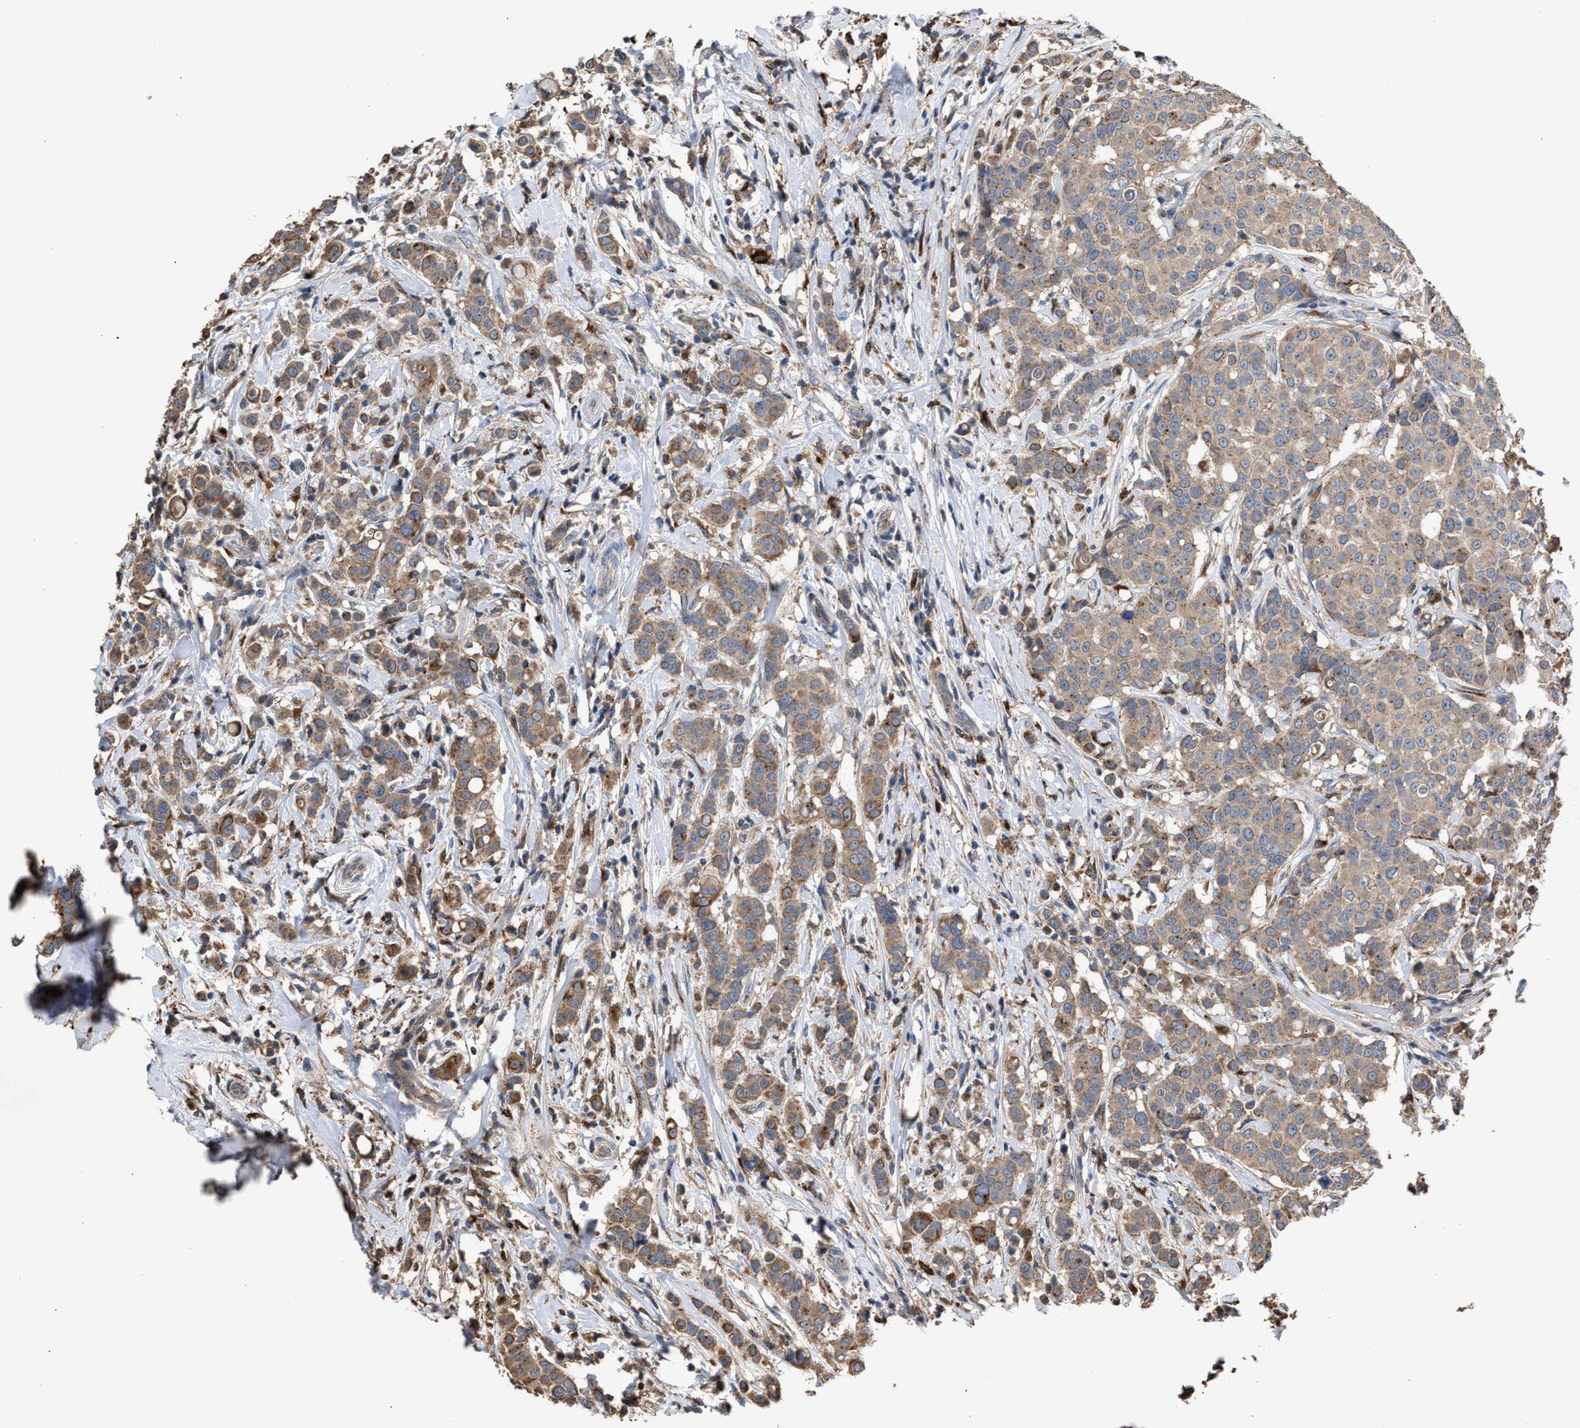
{"staining": {"intensity": "weak", "quantity": ">75%", "location": "cytoplasmic/membranous"}, "tissue": "breast cancer", "cell_type": "Tumor cells", "image_type": "cancer", "snomed": [{"axis": "morphology", "description": "Duct carcinoma"}, {"axis": "topography", "description": "Breast"}], "caption": "DAB immunohistochemical staining of human breast cancer reveals weak cytoplasmic/membranous protein expression in about >75% of tumor cells.", "gene": "ELMO3", "patient": {"sex": "female", "age": 27}}